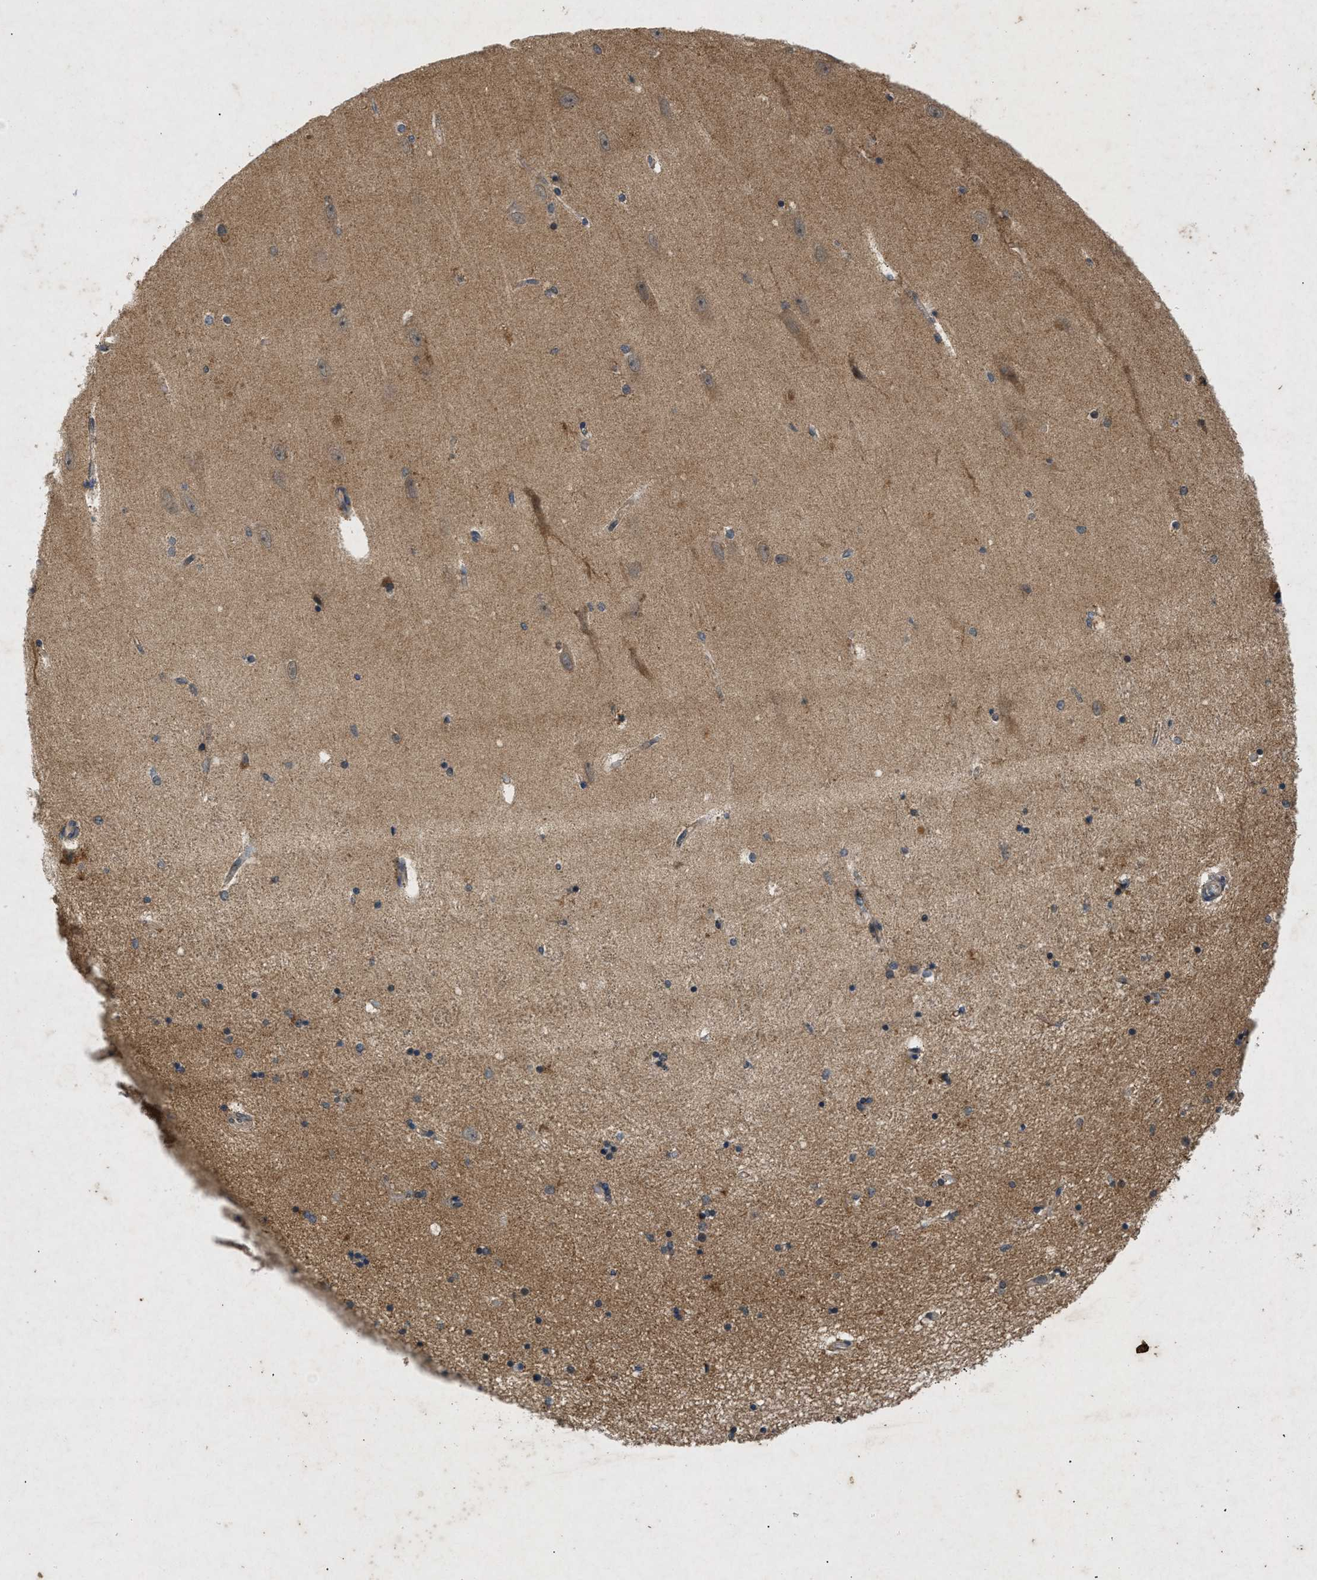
{"staining": {"intensity": "moderate", "quantity": "<25%", "location": "cytoplasmic/membranous"}, "tissue": "hippocampus", "cell_type": "Glial cells", "image_type": "normal", "snomed": [{"axis": "morphology", "description": "Normal tissue, NOS"}, {"axis": "topography", "description": "Hippocampus"}], "caption": "Immunohistochemical staining of benign human hippocampus exhibits moderate cytoplasmic/membranous protein positivity in about <25% of glial cells. (brown staining indicates protein expression, while blue staining denotes nuclei).", "gene": "PRKG2", "patient": {"sex": "female", "age": 54}}